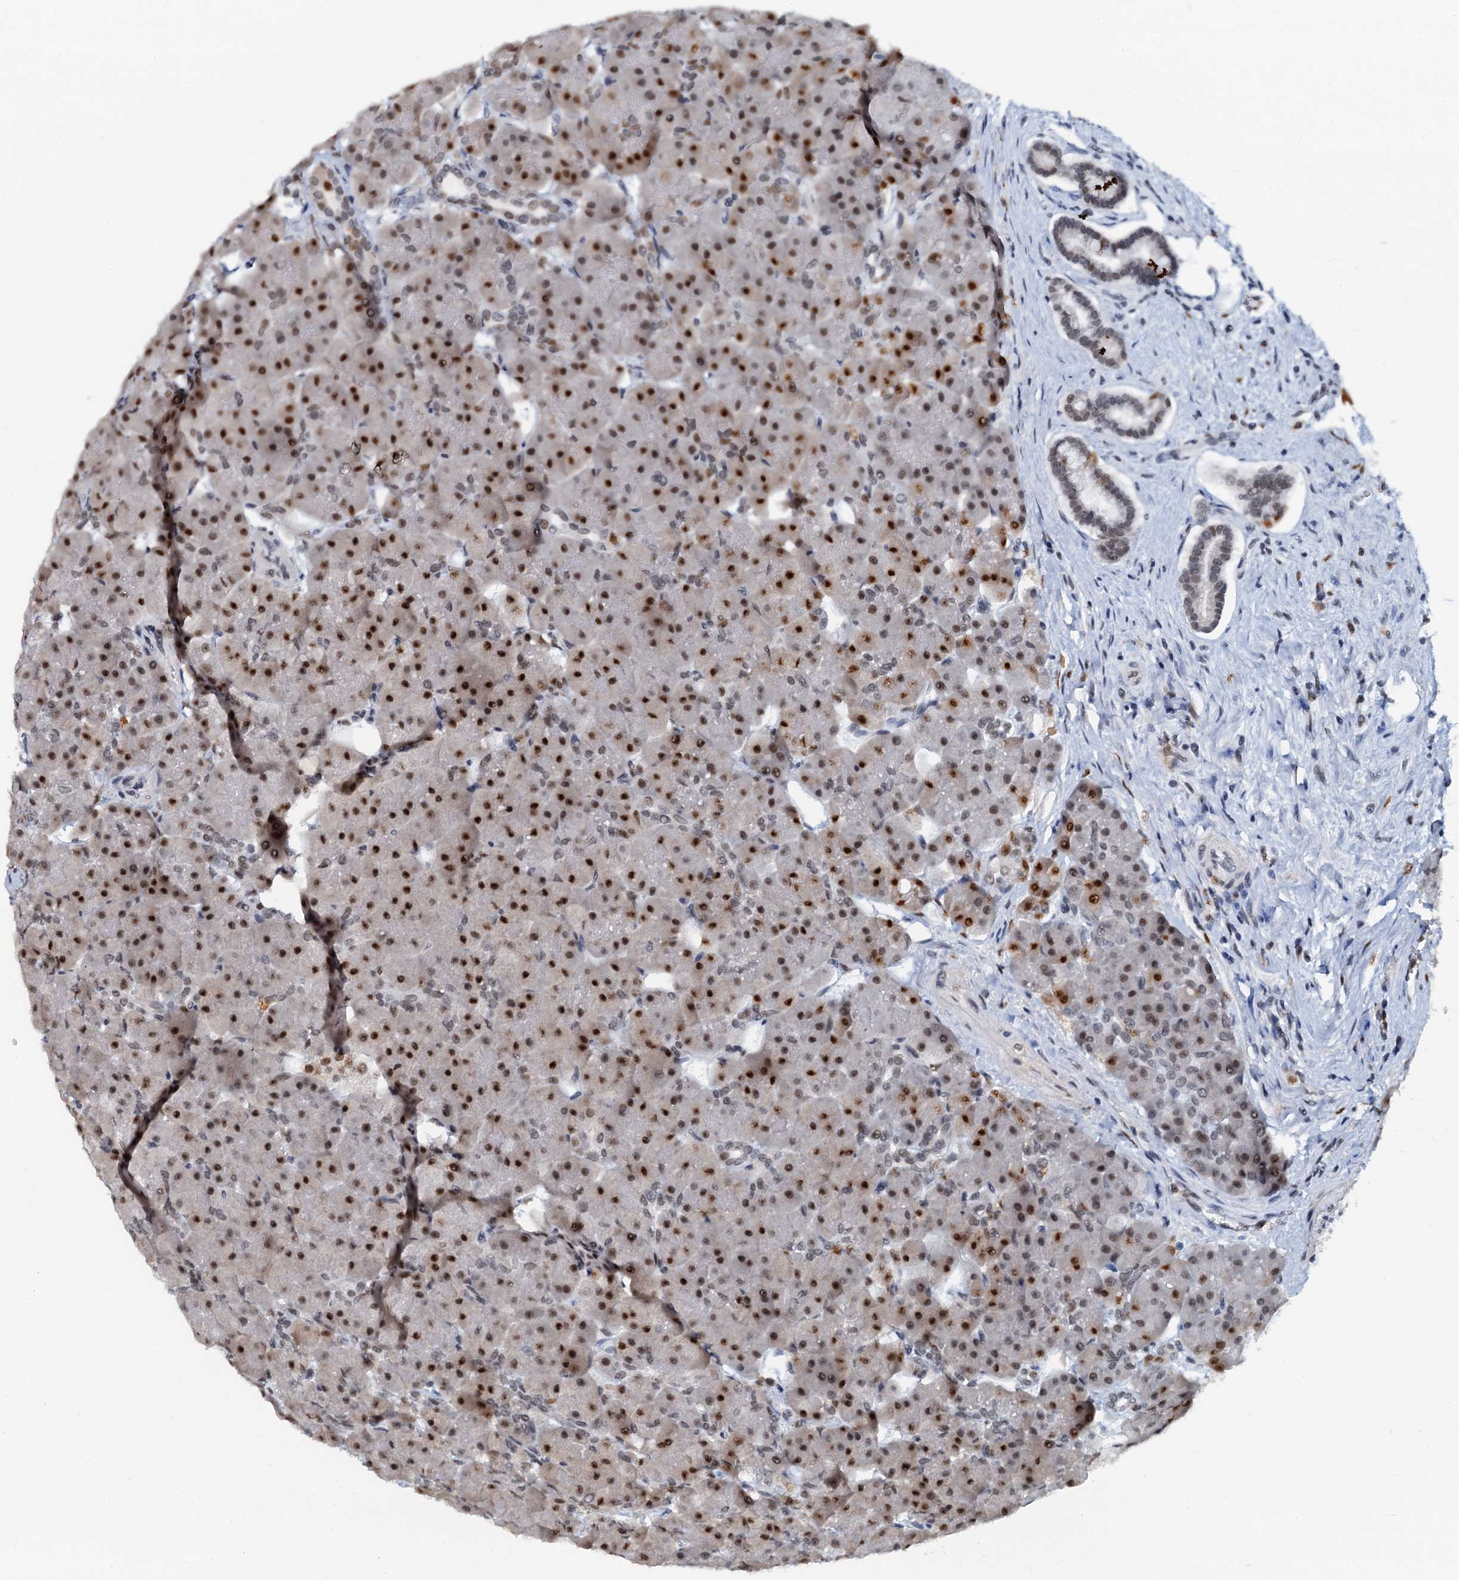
{"staining": {"intensity": "strong", "quantity": ">75%", "location": "nuclear"}, "tissue": "pancreas", "cell_type": "Exocrine glandular cells", "image_type": "normal", "snomed": [{"axis": "morphology", "description": "Normal tissue, NOS"}, {"axis": "topography", "description": "Pancreas"}], "caption": "Approximately >75% of exocrine glandular cells in unremarkable human pancreas reveal strong nuclear protein staining as visualized by brown immunohistochemical staining.", "gene": "SNRPD1", "patient": {"sex": "male", "age": 66}}